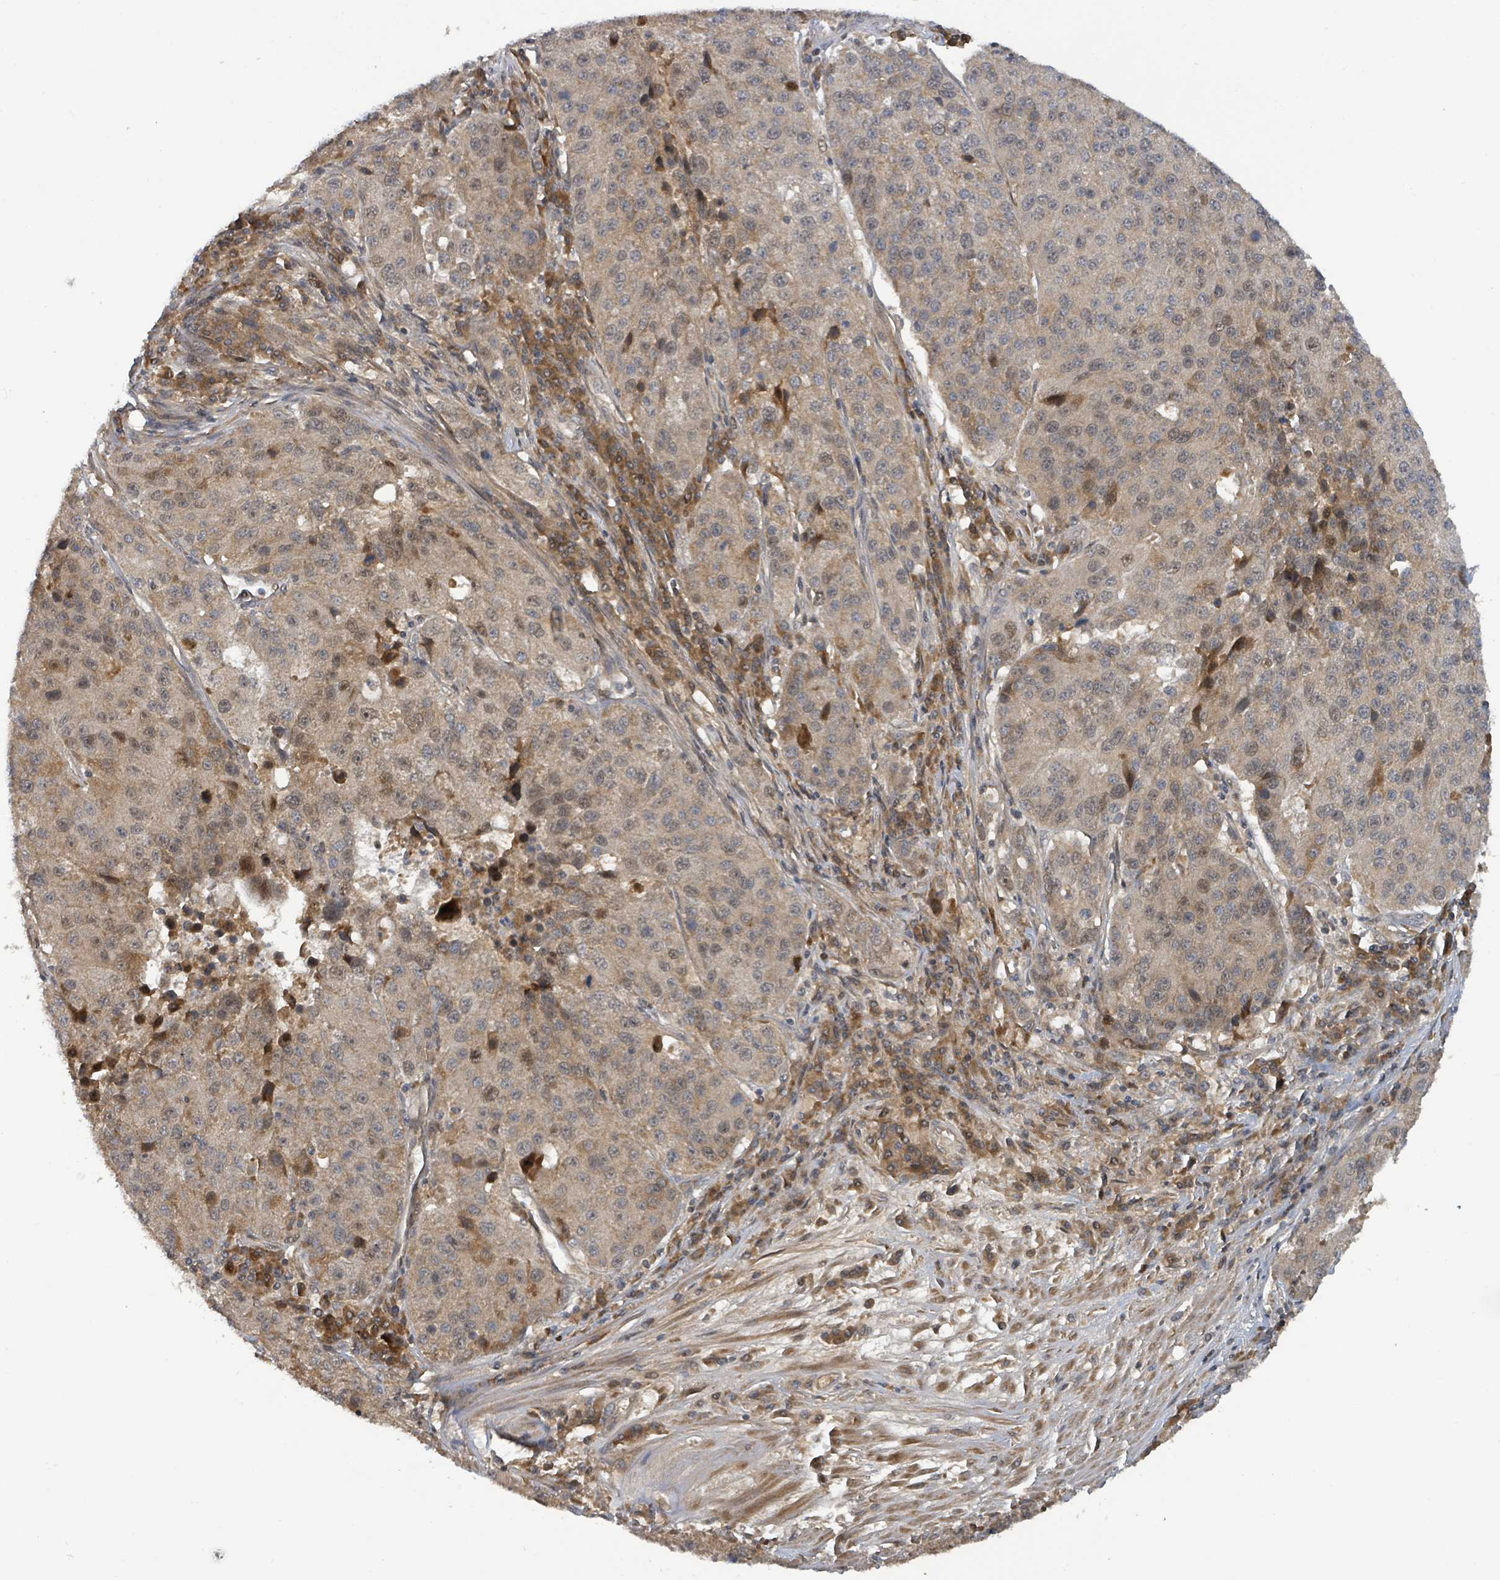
{"staining": {"intensity": "weak", "quantity": "25%-75%", "location": "cytoplasmic/membranous,nuclear"}, "tissue": "stomach cancer", "cell_type": "Tumor cells", "image_type": "cancer", "snomed": [{"axis": "morphology", "description": "Adenocarcinoma, NOS"}, {"axis": "topography", "description": "Stomach"}], "caption": "This is an image of IHC staining of stomach cancer (adenocarcinoma), which shows weak positivity in the cytoplasmic/membranous and nuclear of tumor cells.", "gene": "ITGA11", "patient": {"sex": "male", "age": 71}}